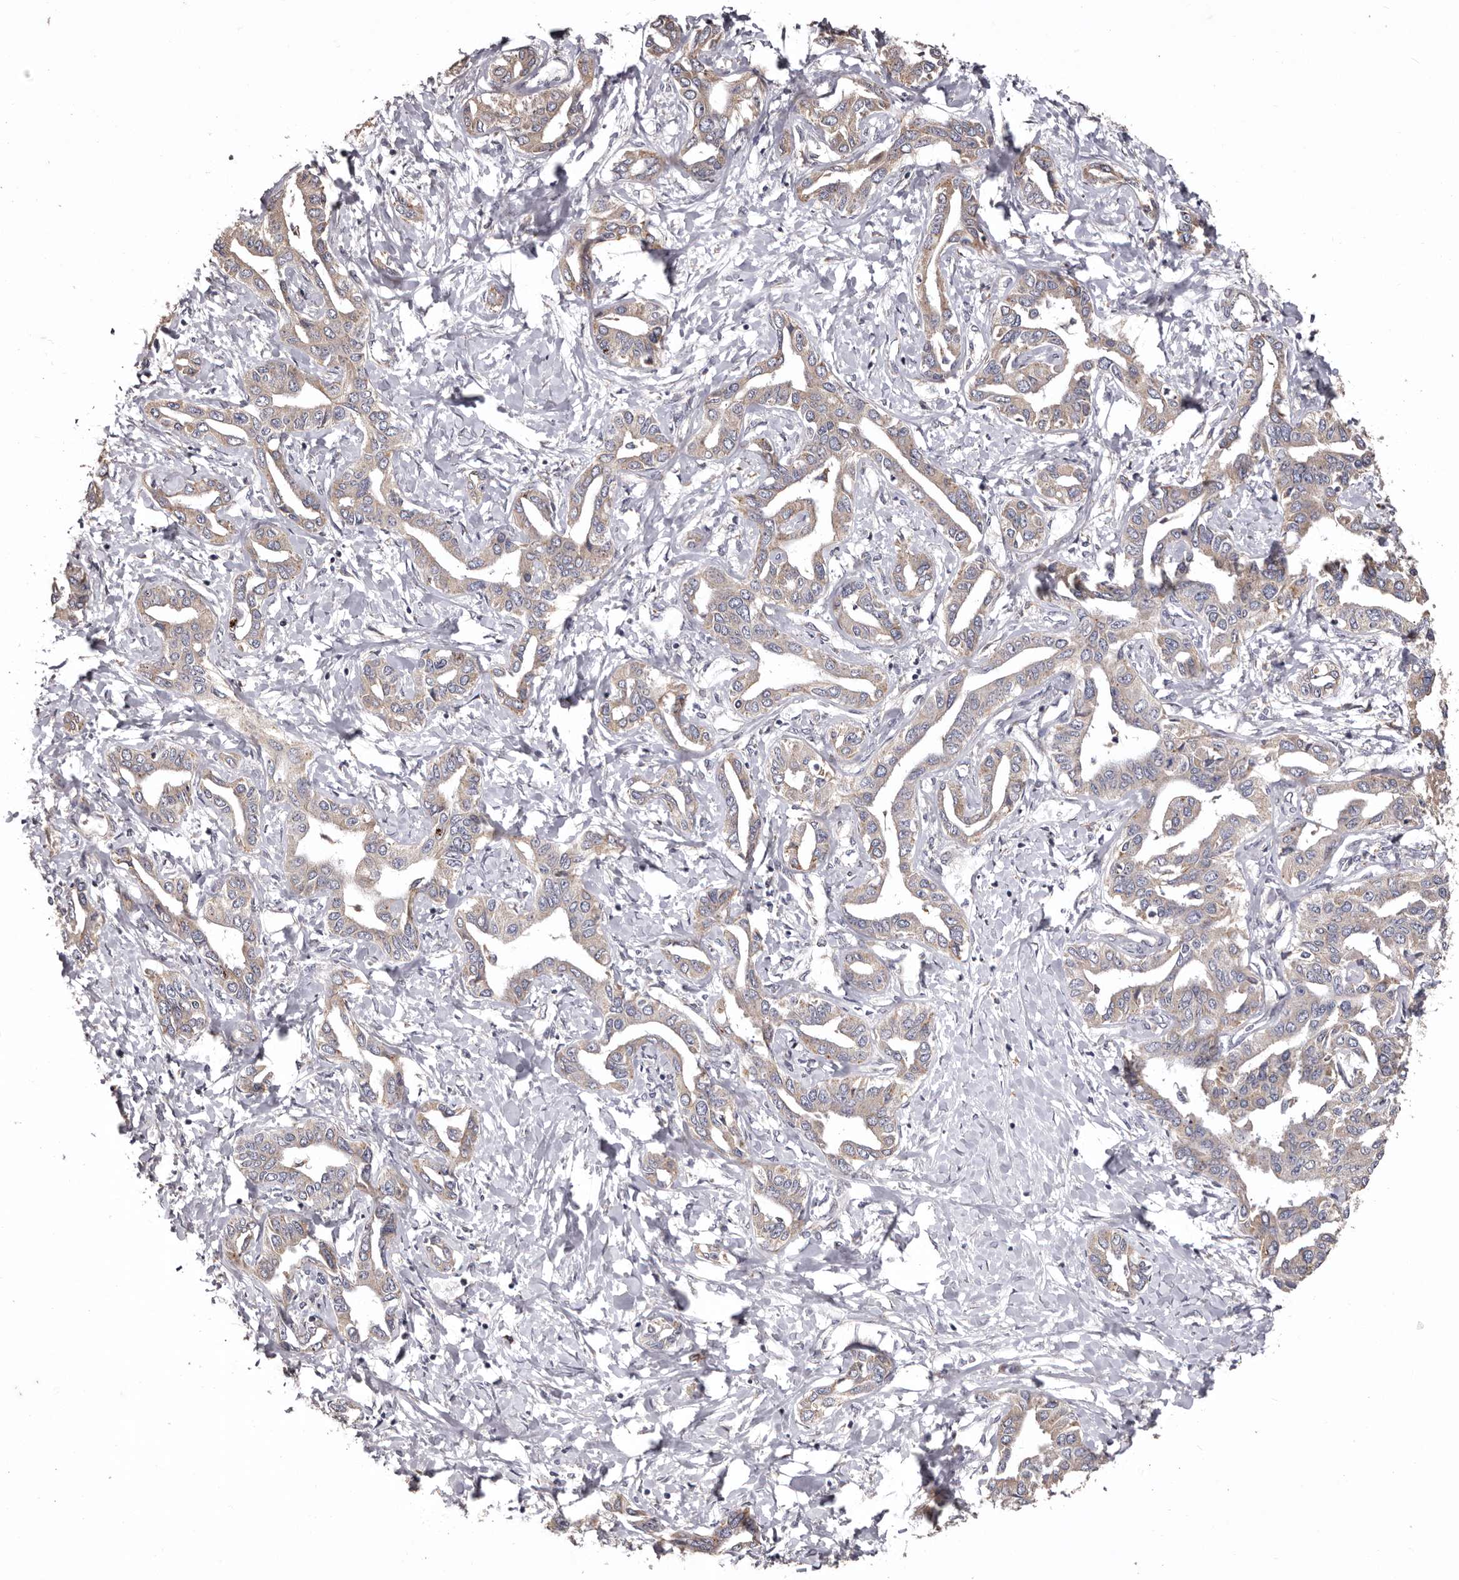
{"staining": {"intensity": "weak", "quantity": "25%-75%", "location": "cytoplasmic/membranous"}, "tissue": "liver cancer", "cell_type": "Tumor cells", "image_type": "cancer", "snomed": [{"axis": "morphology", "description": "Cholangiocarcinoma"}, {"axis": "topography", "description": "Liver"}], "caption": "This histopathology image displays immunohistochemistry staining of cholangiocarcinoma (liver), with low weak cytoplasmic/membranous positivity in about 25%-75% of tumor cells.", "gene": "ETNK1", "patient": {"sex": "male", "age": 59}}